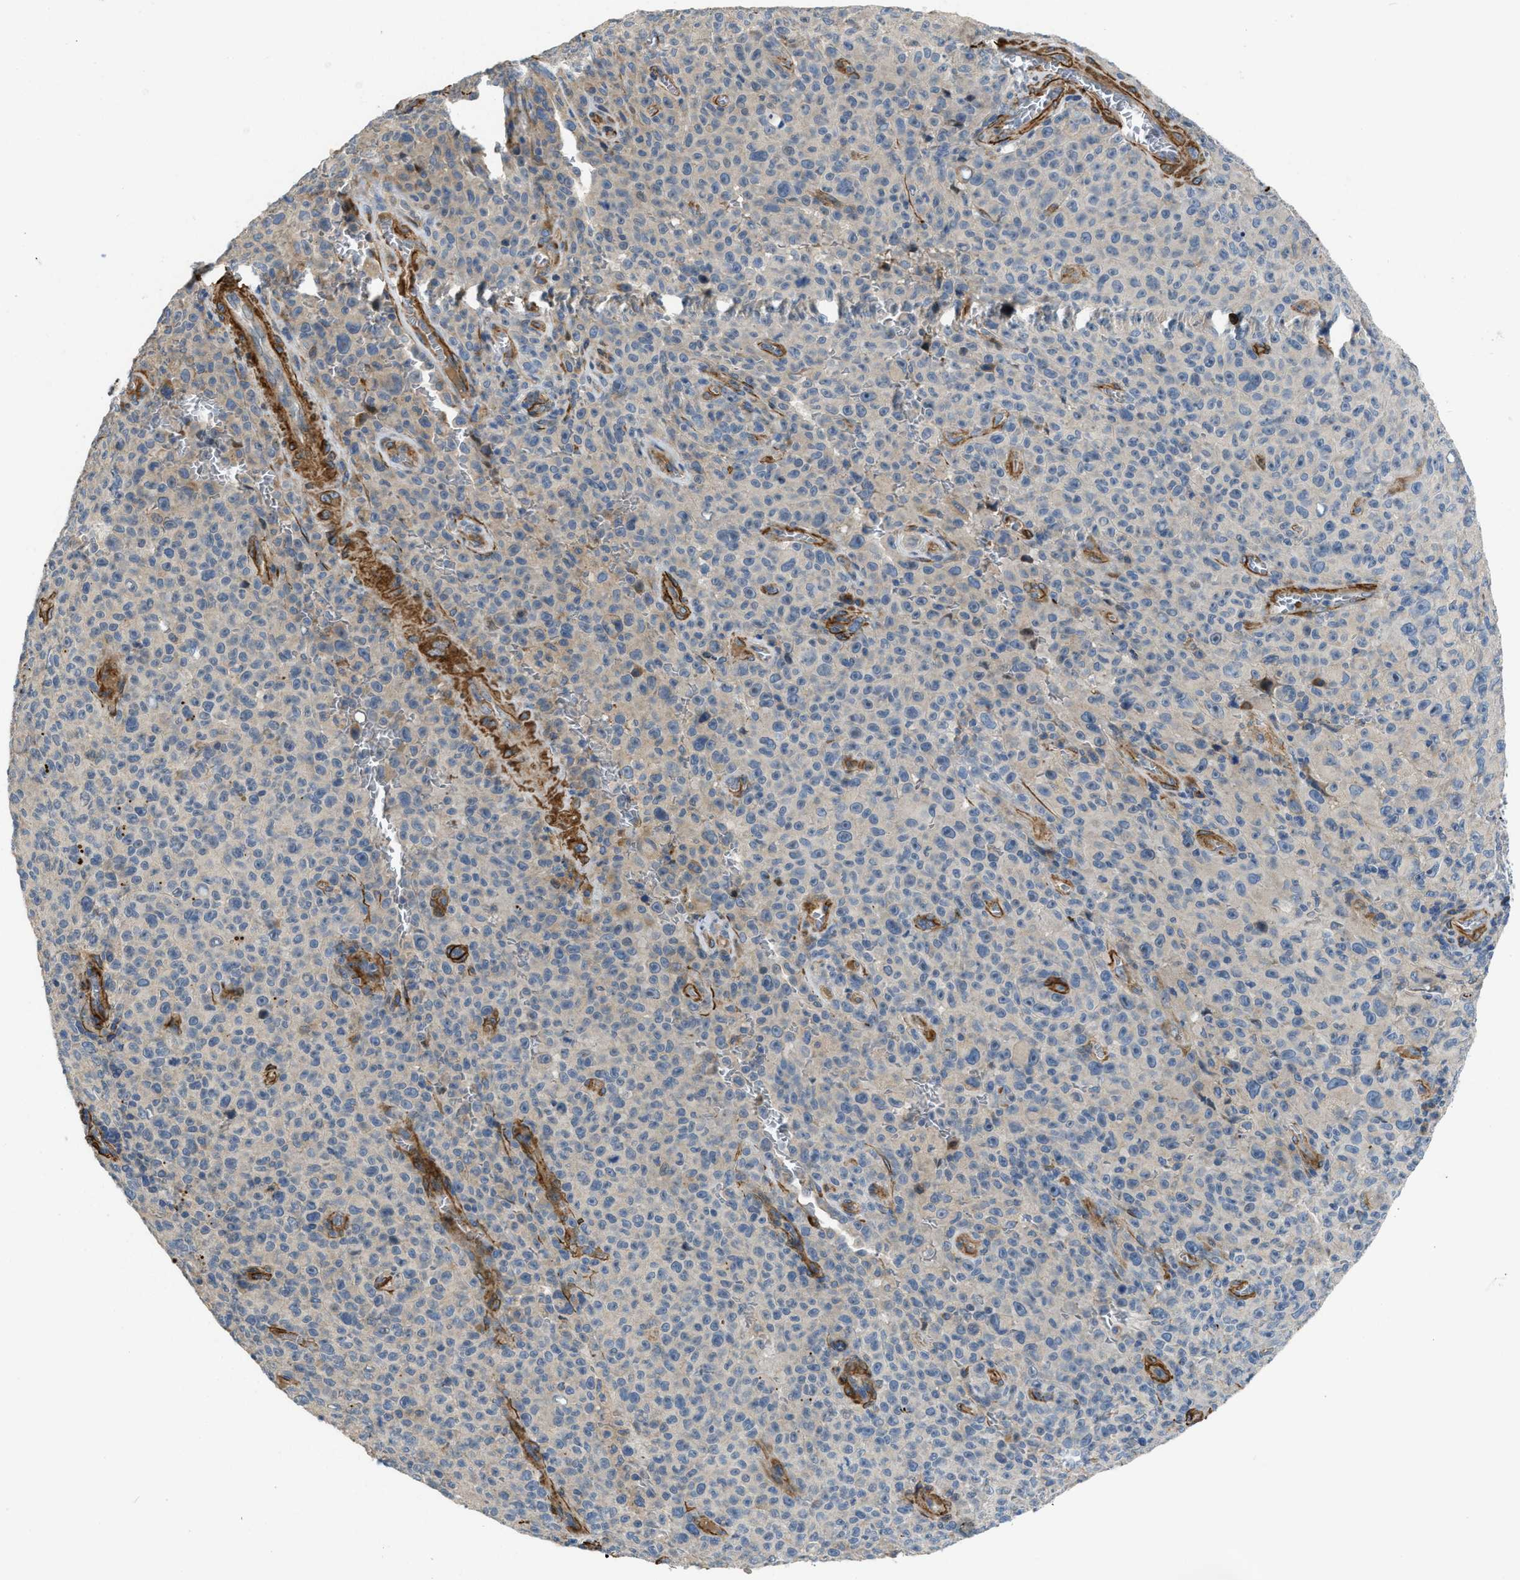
{"staining": {"intensity": "weak", "quantity": "<25%", "location": "cytoplasmic/membranous"}, "tissue": "melanoma", "cell_type": "Tumor cells", "image_type": "cancer", "snomed": [{"axis": "morphology", "description": "Malignant melanoma, NOS"}, {"axis": "topography", "description": "Skin"}], "caption": "Immunohistochemistry (IHC) photomicrograph of malignant melanoma stained for a protein (brown), which demonstrates no expression in tumor cells. The staining was performed using DAB (3,3'-diaminobenzidine) to visualize the protein expression in brown, while the nuclei were stained in blue with hematoxylin (Magnification: 20x).", "gene": "BMPR1A", "patient": {"sex": "female", "age": 82}}